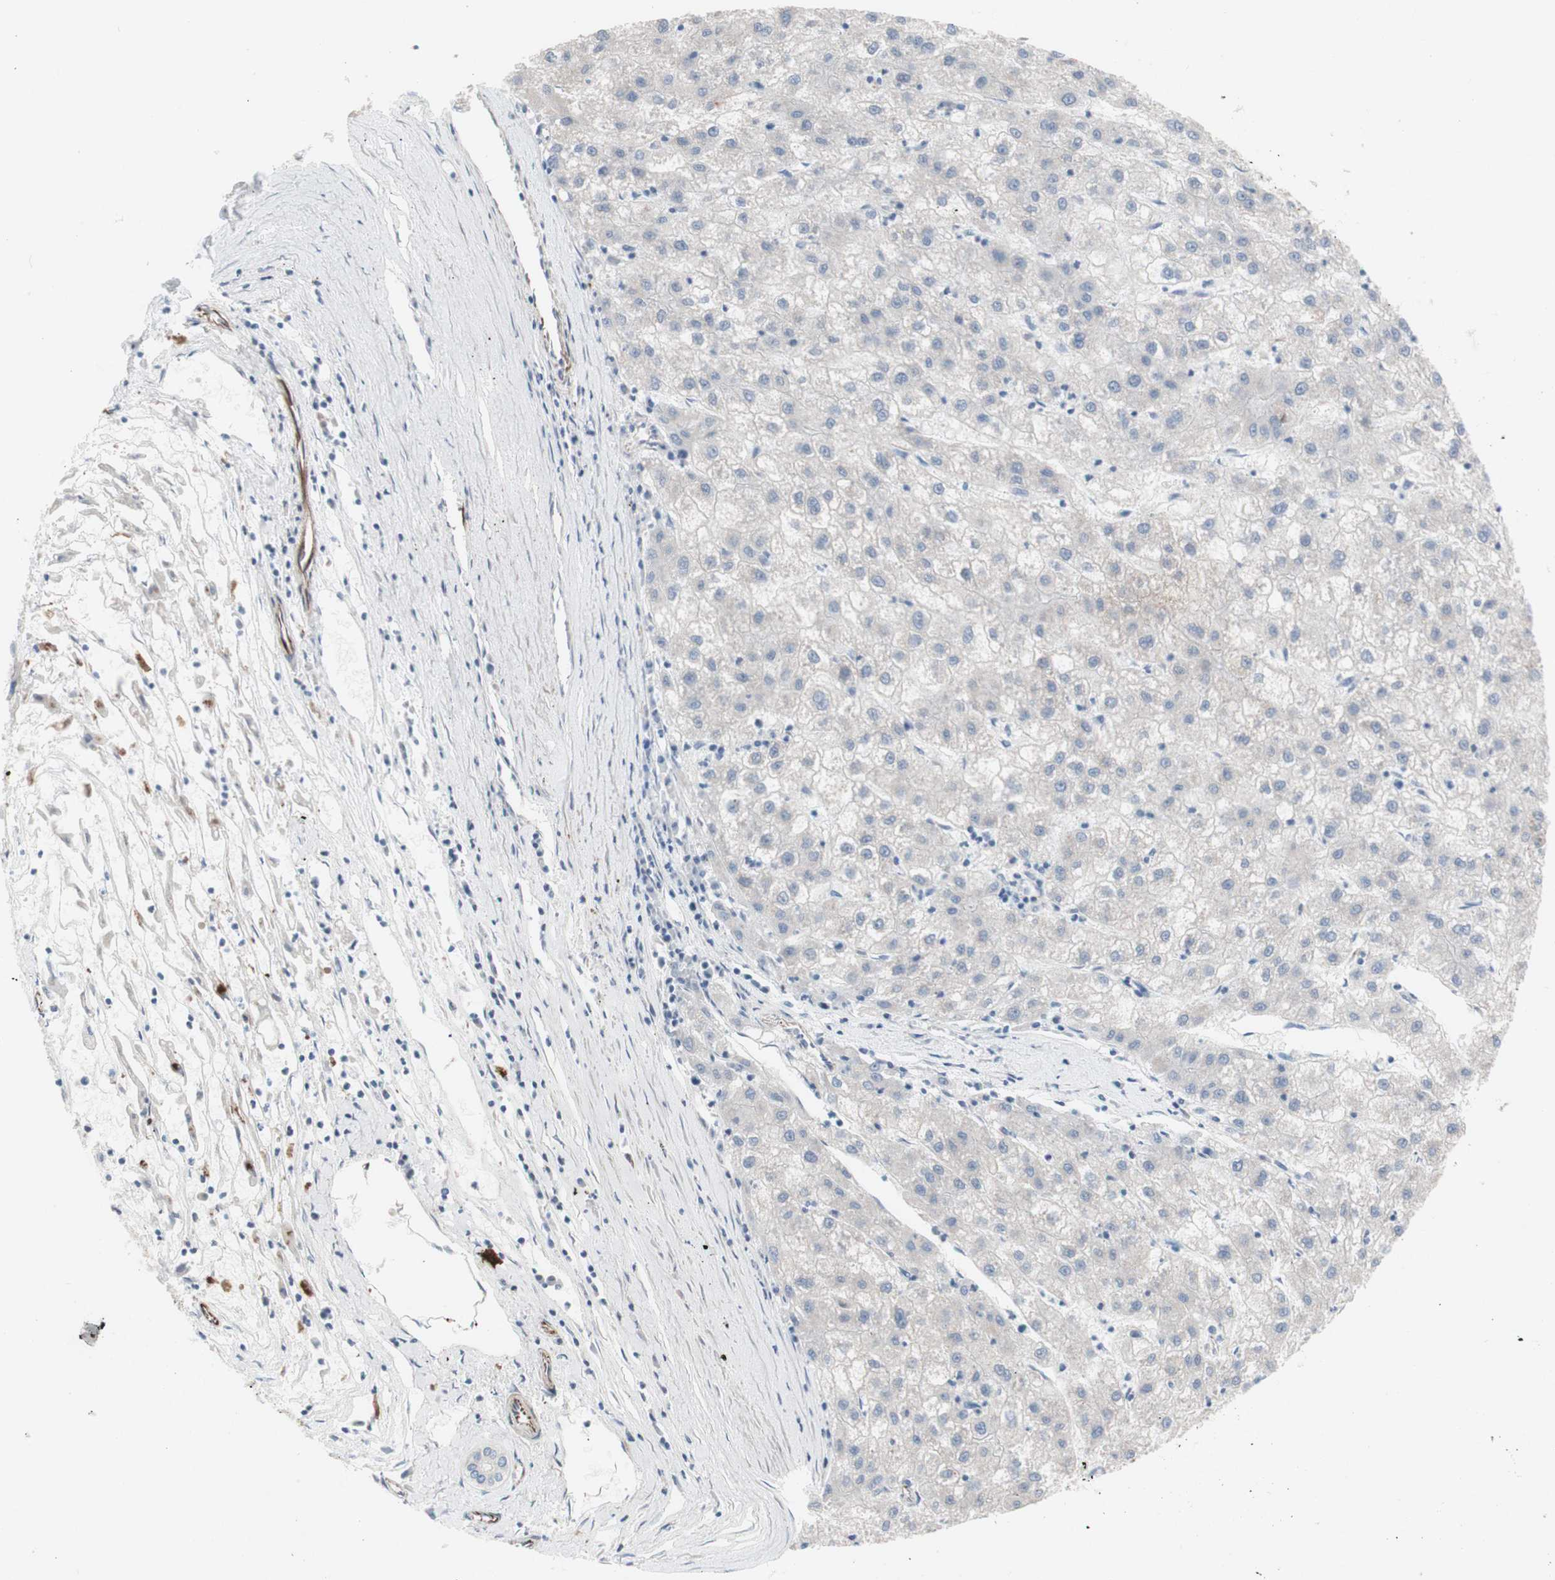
{"staining": {"intensity": "negative", "quantity": "none", "location": "none"}, "tissue": "liver cancer", "cell_type": "Tumor cells", "image_type": "cancer", "snomed": [{"axis": "morphology", "description": "Carcinoma, Hepatocellular, NOS"}, {"axis": "topography", "description": "Liver"}], "caption": "The photomicrograph demonstrates no staining of tumor cells in liver hepatocellular carcinoma.", "gene": "AGPAT5", "patient": {"sex": "male", "age": 72}}